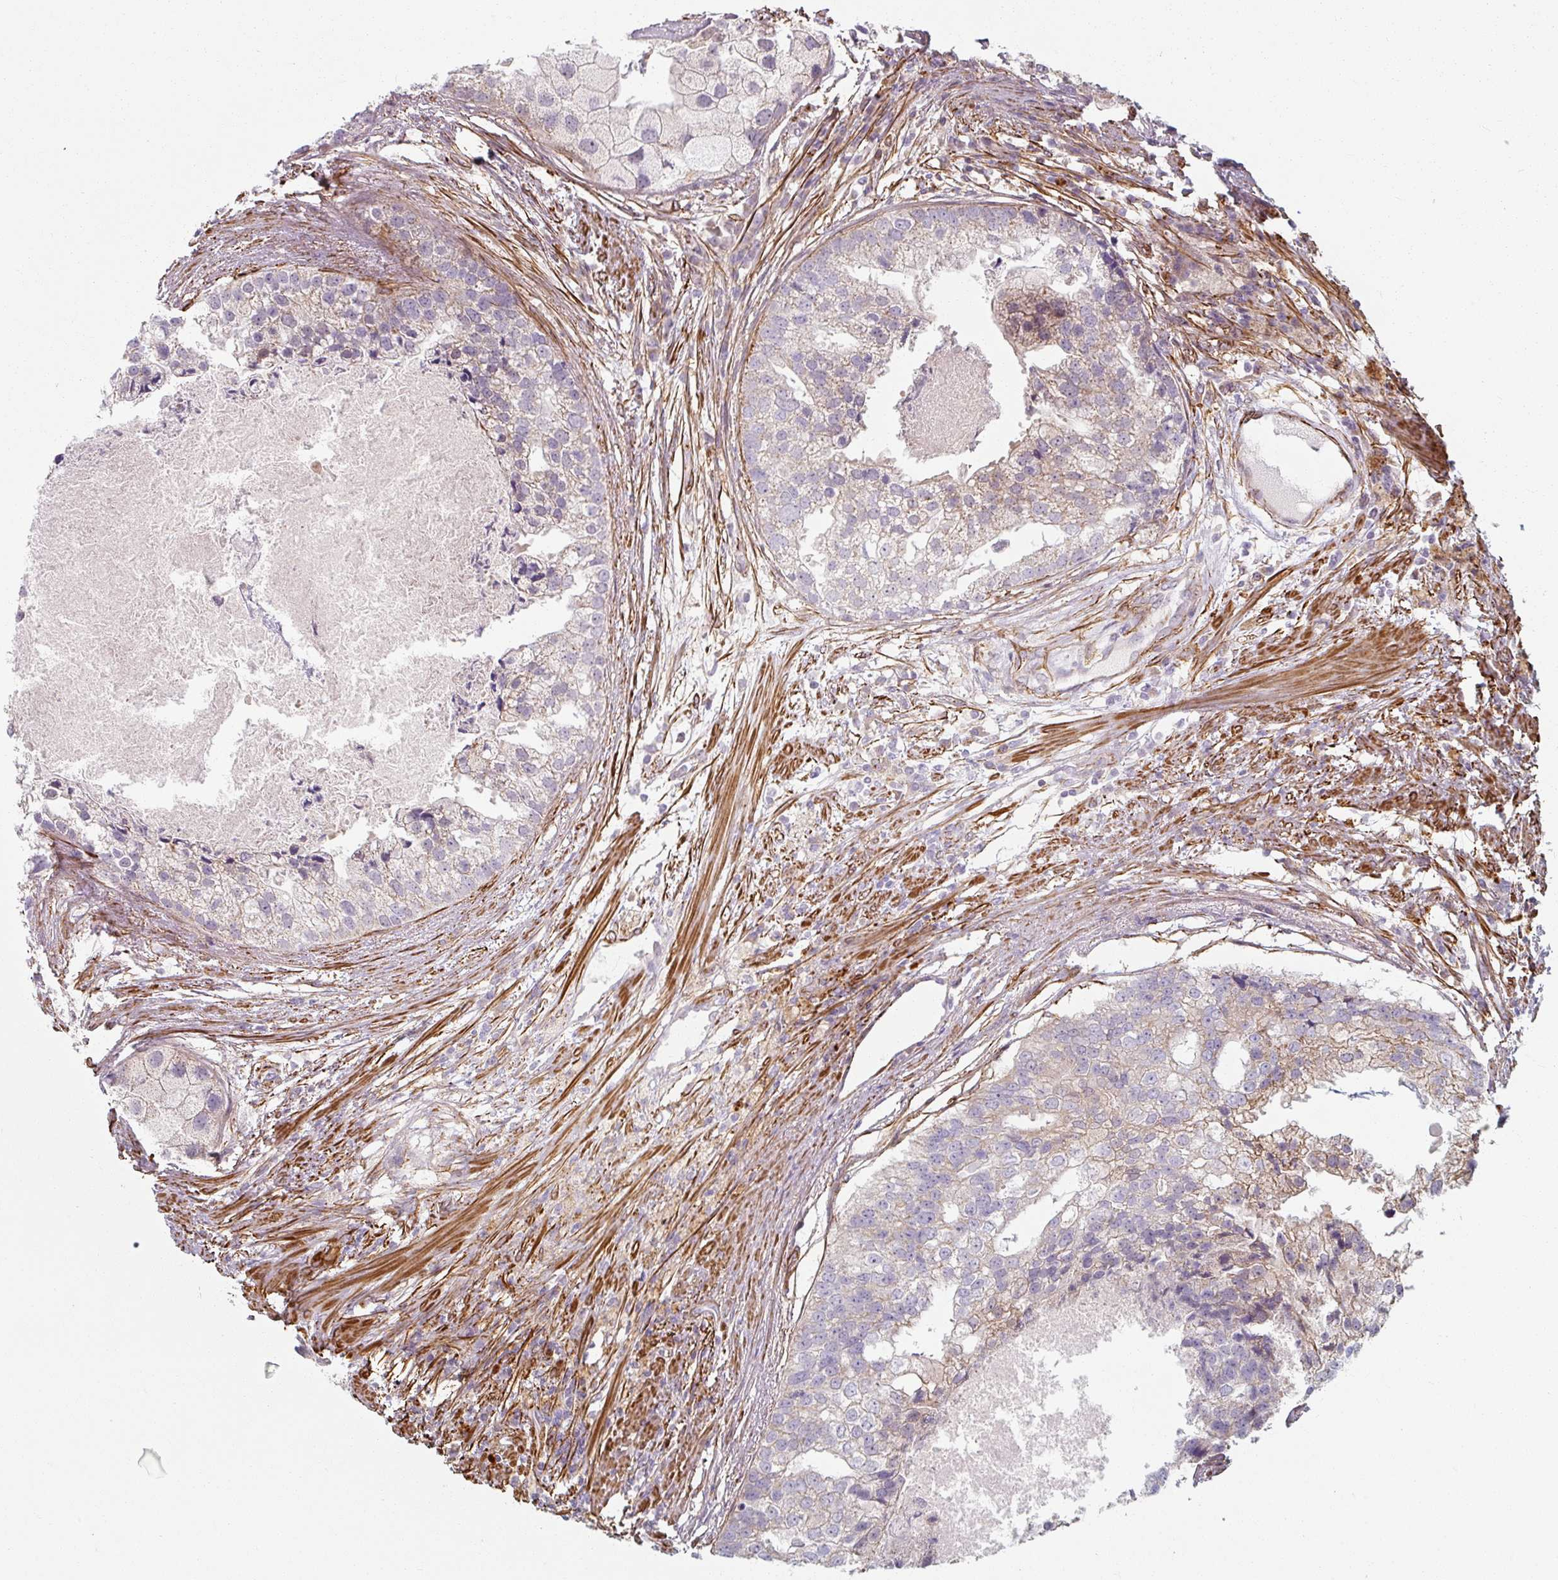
{"staining": {"intensity": "moderate", "quantity": "<25%", "location": "cytoplasmic/membranous"}, "tissue": "prostate cancer", "cell_type": "Tumor cells", "image_type": "cancer", "snomed": [{"axis": "morphology", "description": "Adenocarcinoma, High grade"}, {"axis": "topography", "description": "Prostate"}], "caption": "Protein staining of high-grade adenocarcinoma (prostate) tissue exhibits moderate cytoplasmic/membranous staining in about <25% of tumor cells.", "gene": "MRPS5", "patient": {"sex": "male", "age": 62}}